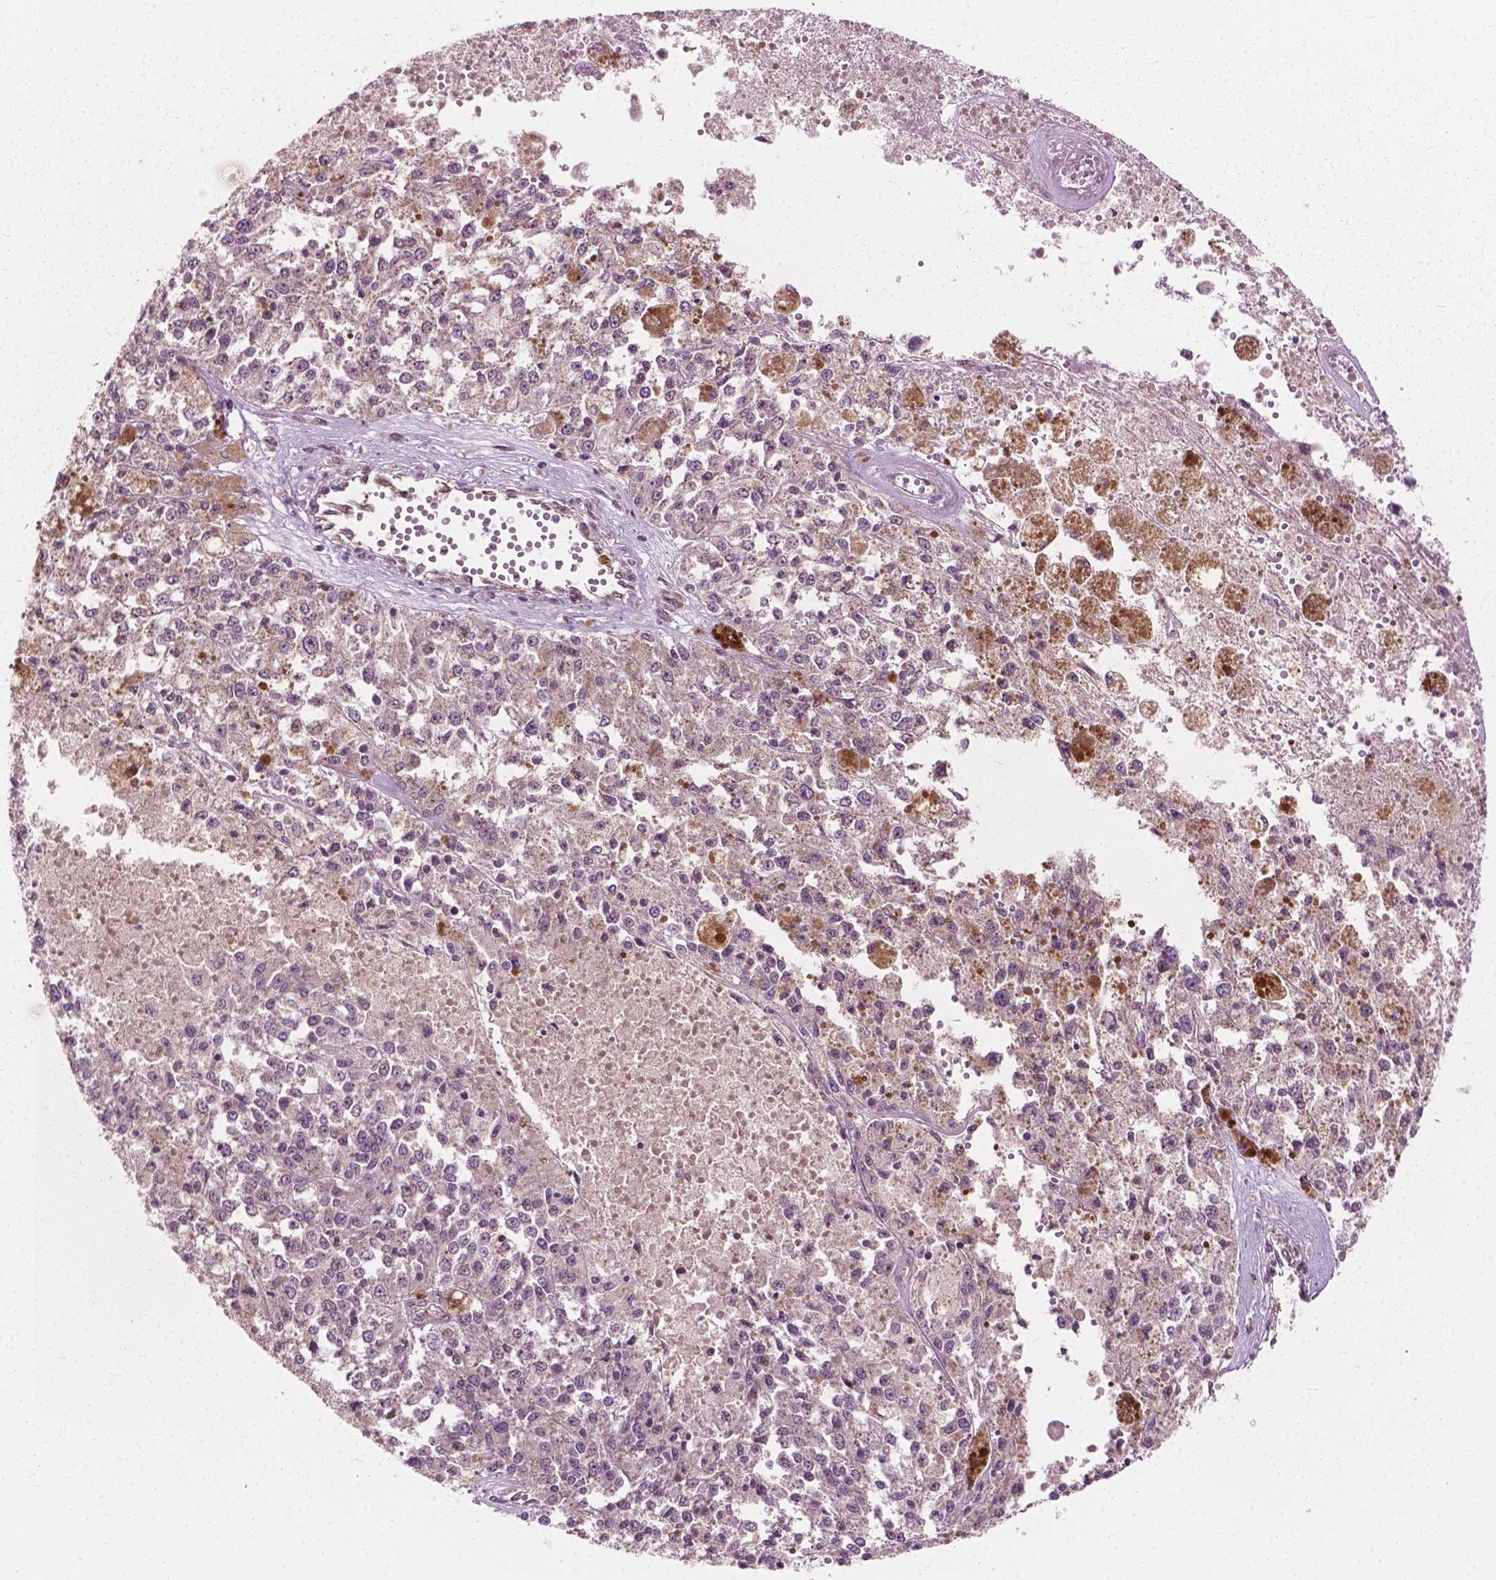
{"staining": {"intensity": "negative", "quantity": "none", "location": "none"}, "tissue": "melanoma", "cell_type": "Tumor cells", "image_type": "cancer", "snomed": [{"axis": "morphology", "description": "Malignant melanoma, Metastatic site"}, {"axis": "topography", "description": "Lymph node"}], "caption": "Melanoma was stained to show a protein in brown. There is no significant staining in tumor cells.", "gene": "PPP1CB", "patient": {"sex": "female", "age": 64}}